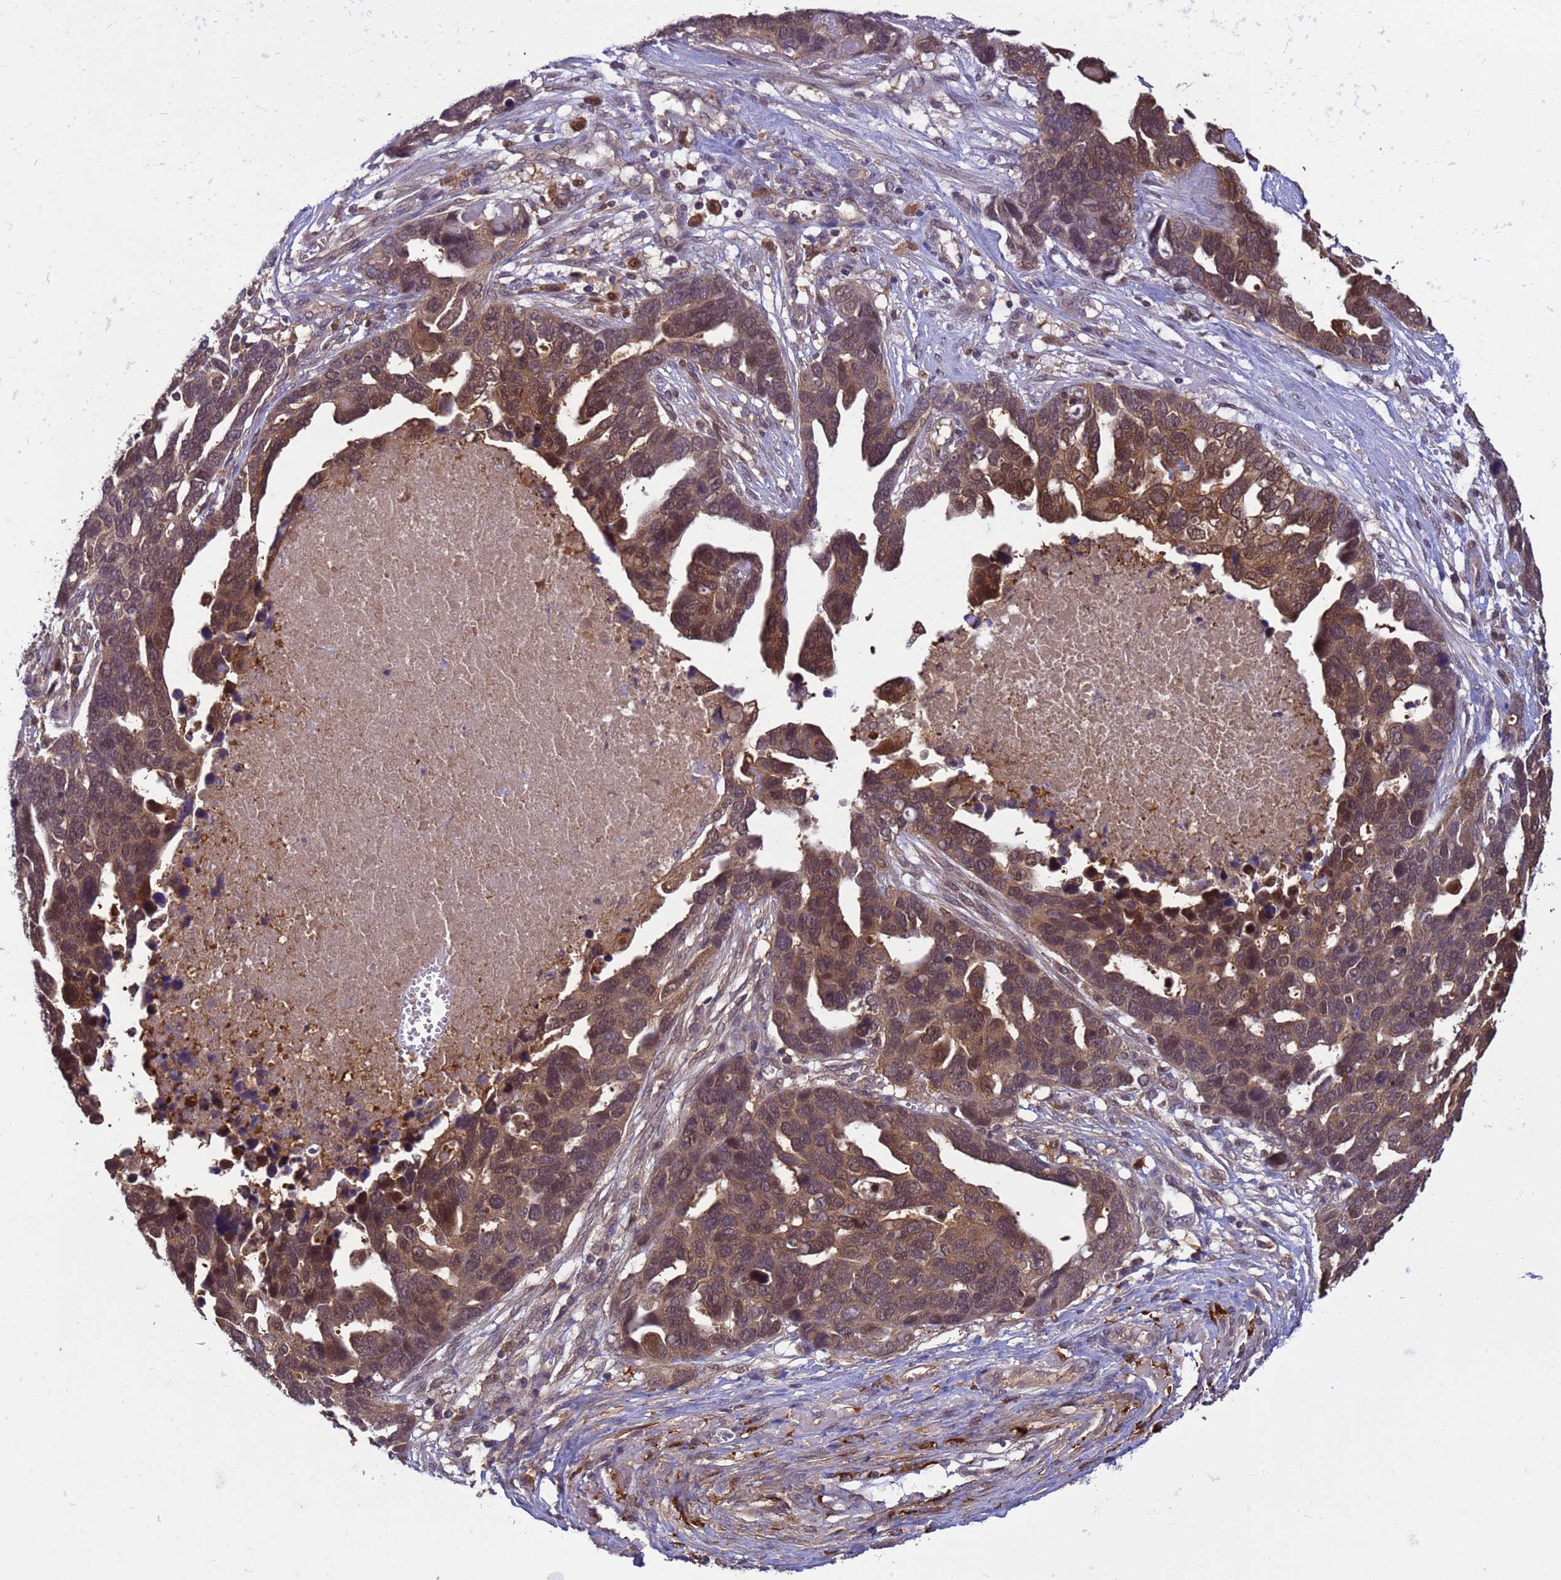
{"staining": {"intensity": "moderate", "quantity": ">75%", "location": "cytoplasmic/membranous,nuclear"}, "tissue": "ovarian cancer", "cell_type": "Tumor cells", "image_type": "cancer", "snomed": [{"axis": "morphology", "description": "Cystadenocarcinoma, serous, NOS"}, {"axis": "topography", "description": "Ovary"}], "caption": "Serous cystadenocarcinoma (ovarian) was stained to show a protein in brown. There is medium levels of moderate cytoplasmic/membranous and nuclear positivity in approximately >75% of tumor cells.", "gene": "NPEPPS", "patient": {"sex": "female", "age": 54}}